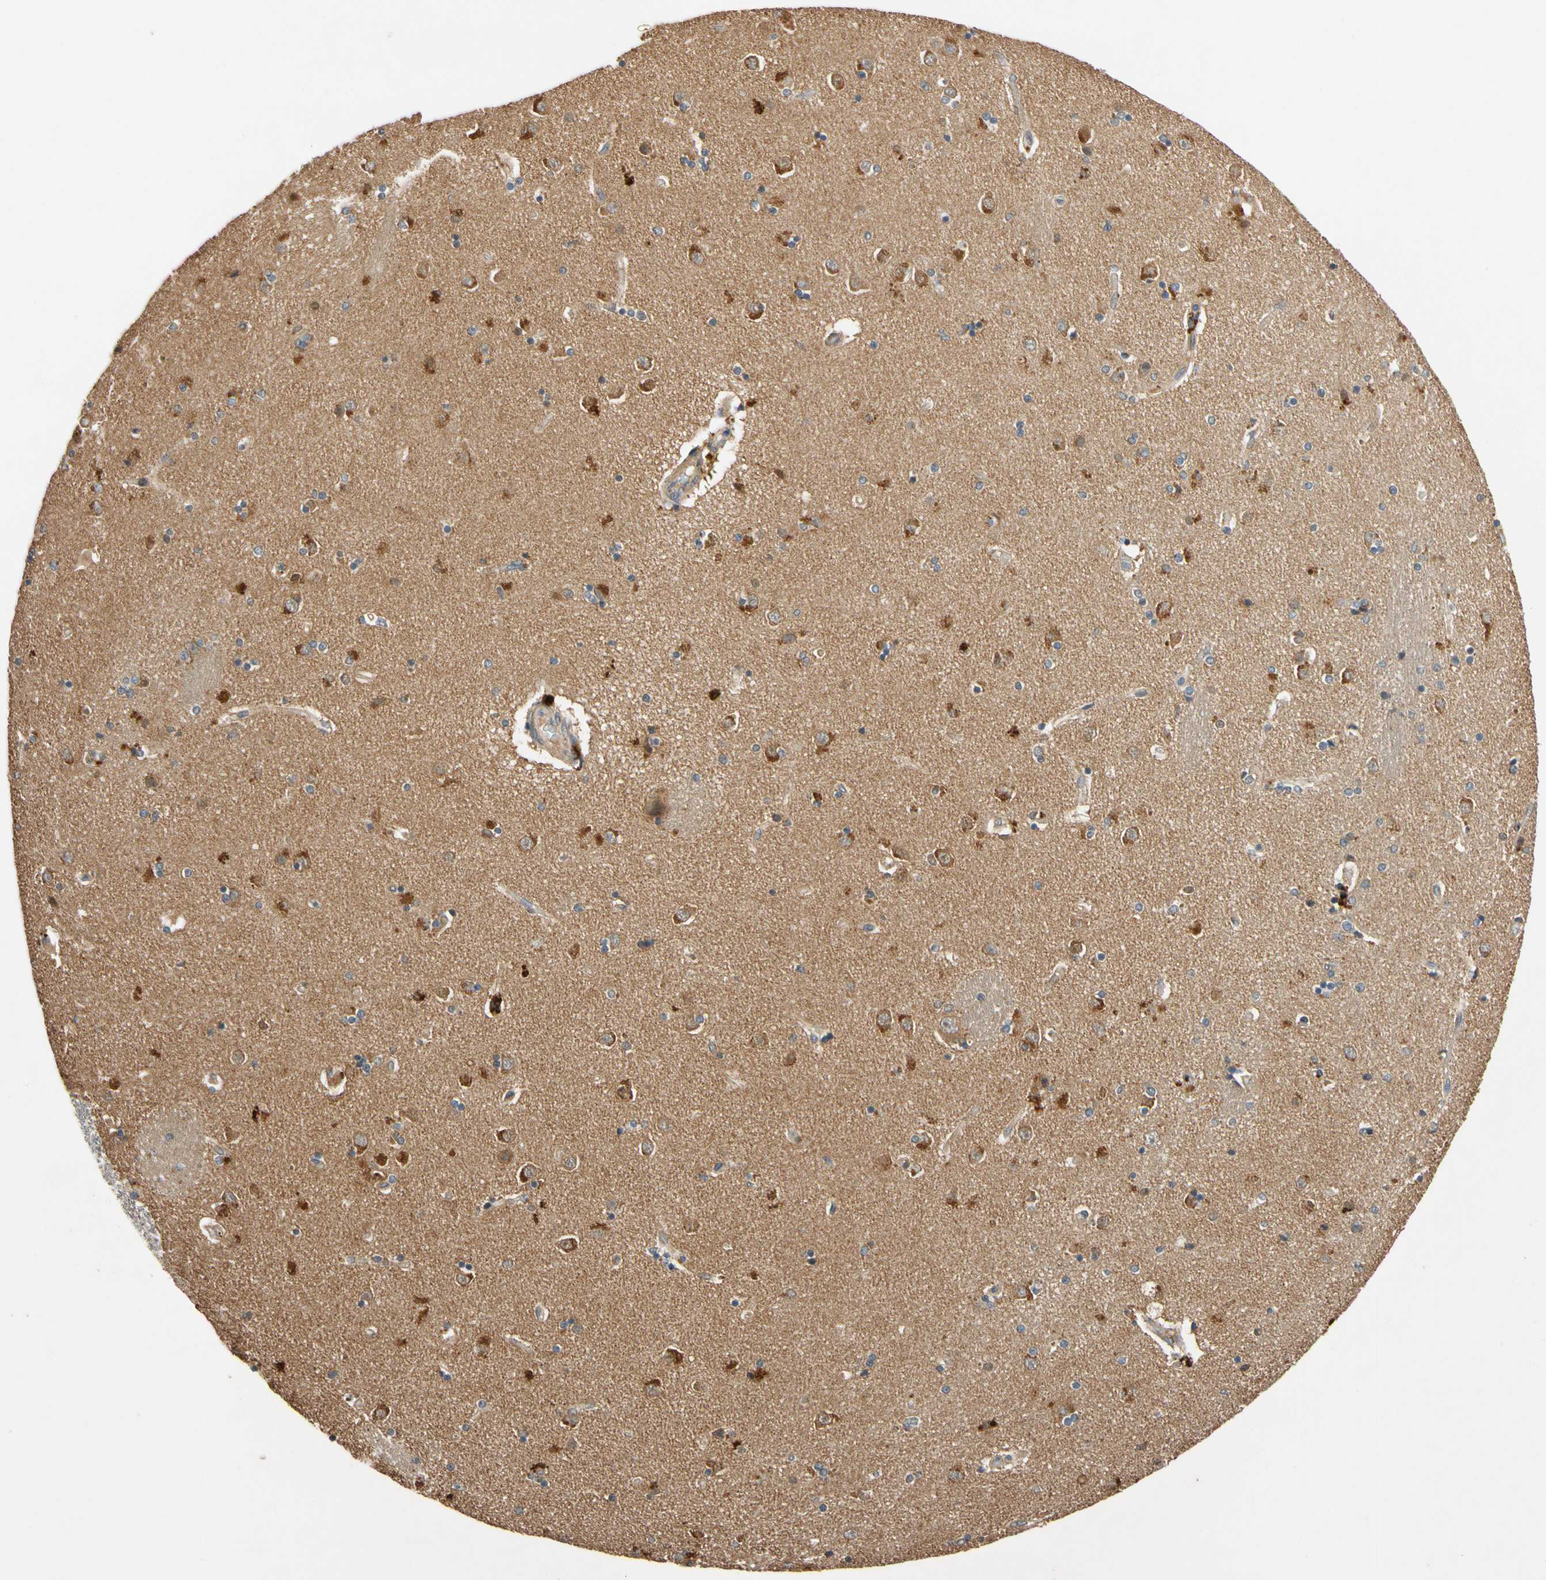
{"staining": {"intensity": "weak", "quantity": "25%-75%", "location": "cytoplasmic/membranous"}, "tissue": "caudate", "cell_type": "Glial cells", "image_type": "normal", "snomed": [{"axis": "morphology", "description": "Normal tissue, NOS"}, {"axis": "topography", "description": "Lateral ventricle wall"}], "caption": "Glial cells demonstrate low levels of weak cytoplasmic/membranous expression in about 25%-75% of cells in normal caudate. The staining is performed using DAB (3,3'-diaminobenzidine) brown chromogen to label protein expression. The nuclei are counter-stained blue using hematoxylin.", "gene": "USP12", "patient": {"sex": "female", "age": 54}}